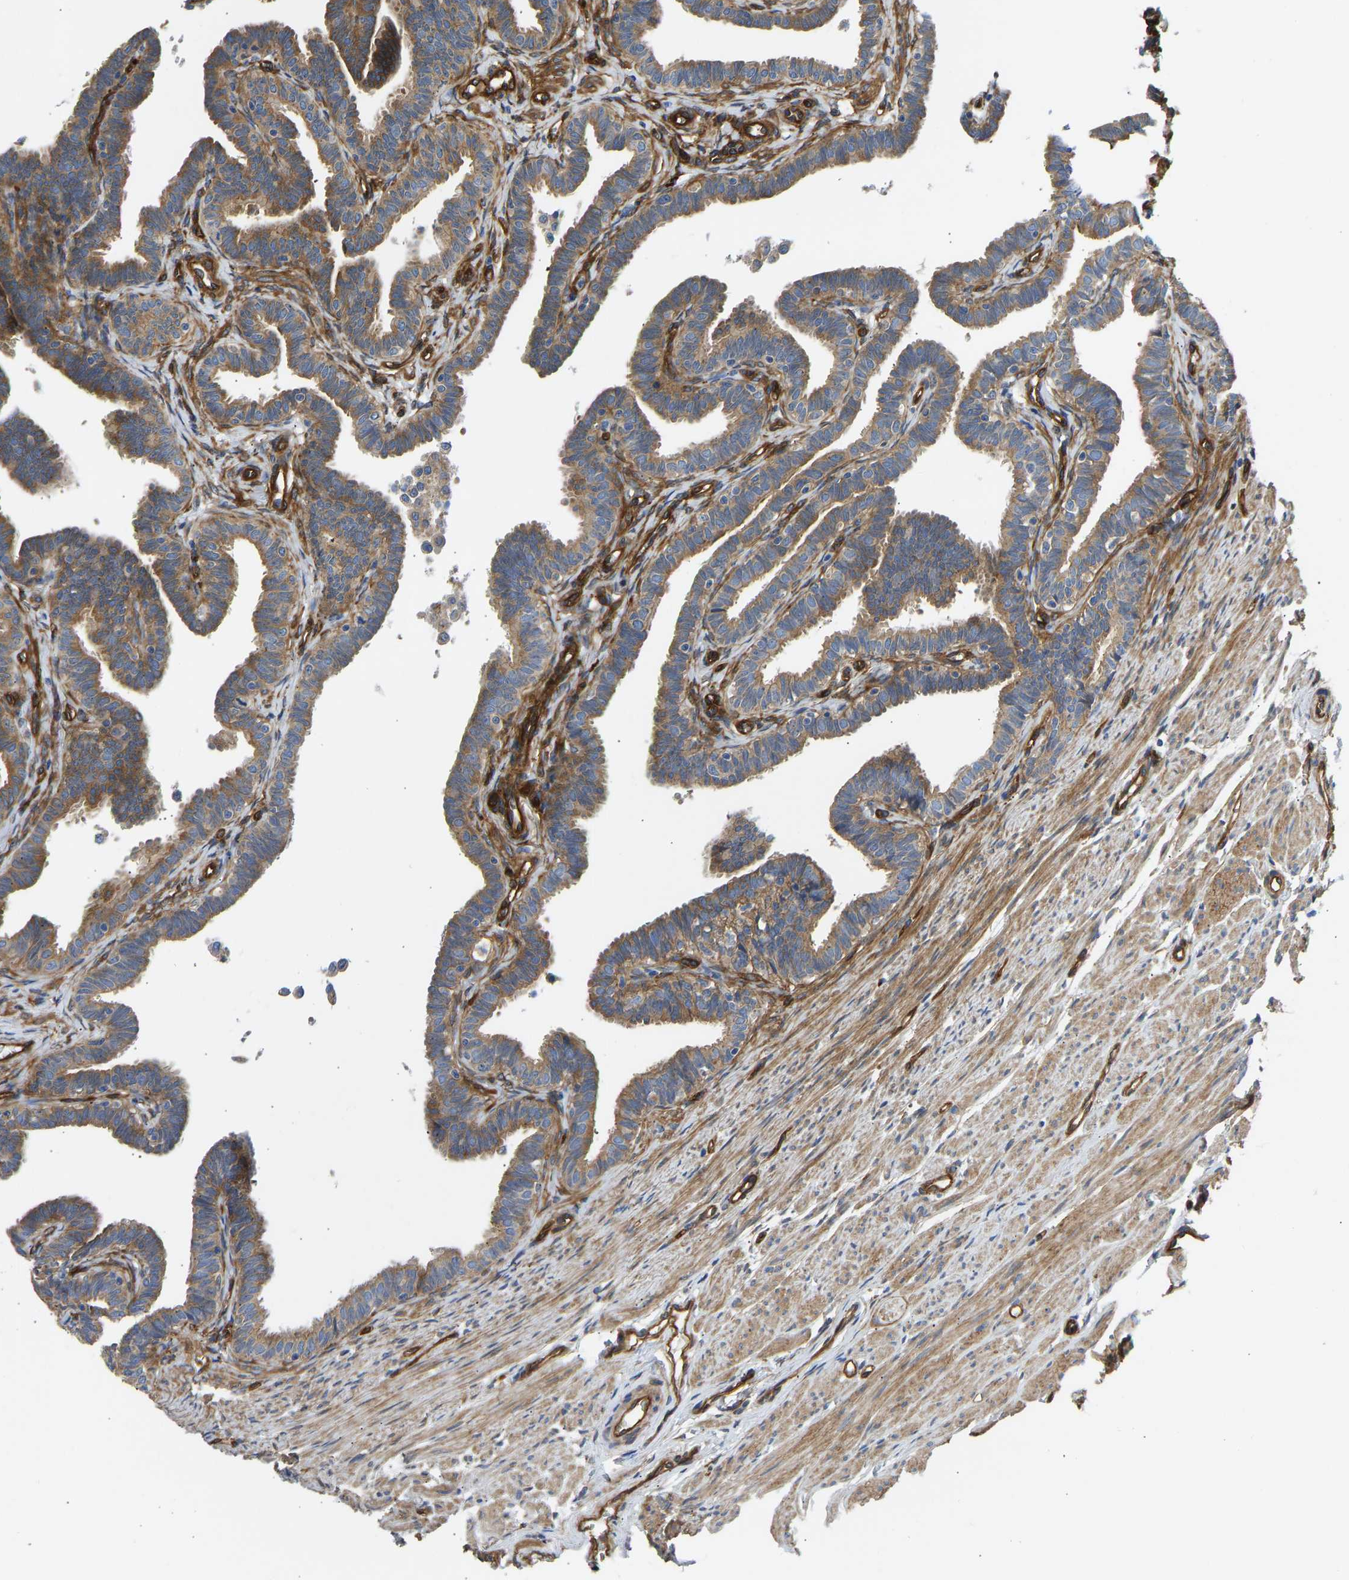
{"staining": {"intensity": "moderate", "quantity": ">75%", "location": "cytoplasmic/membranous"}, "tissue": "fallopian tube", "cell_type": "Glandular cells", "image_type": "normal", "snomed": [{"axis": "morphology", "description": "Normal tissue, NOS"}, {"axis": "topography", "description": "Fallopian tube"}, {"axis": "topography", "description": "Ovary"}], "caption": "A high-resolution image shows immunohistochemistry staining of normal fallopian tube, which reveals moderate cytoplasmic/membranous positivity in about >75% of glandular cells.", "gene": "MYO1C", "patient": {"sex": "female", "age": 23}}